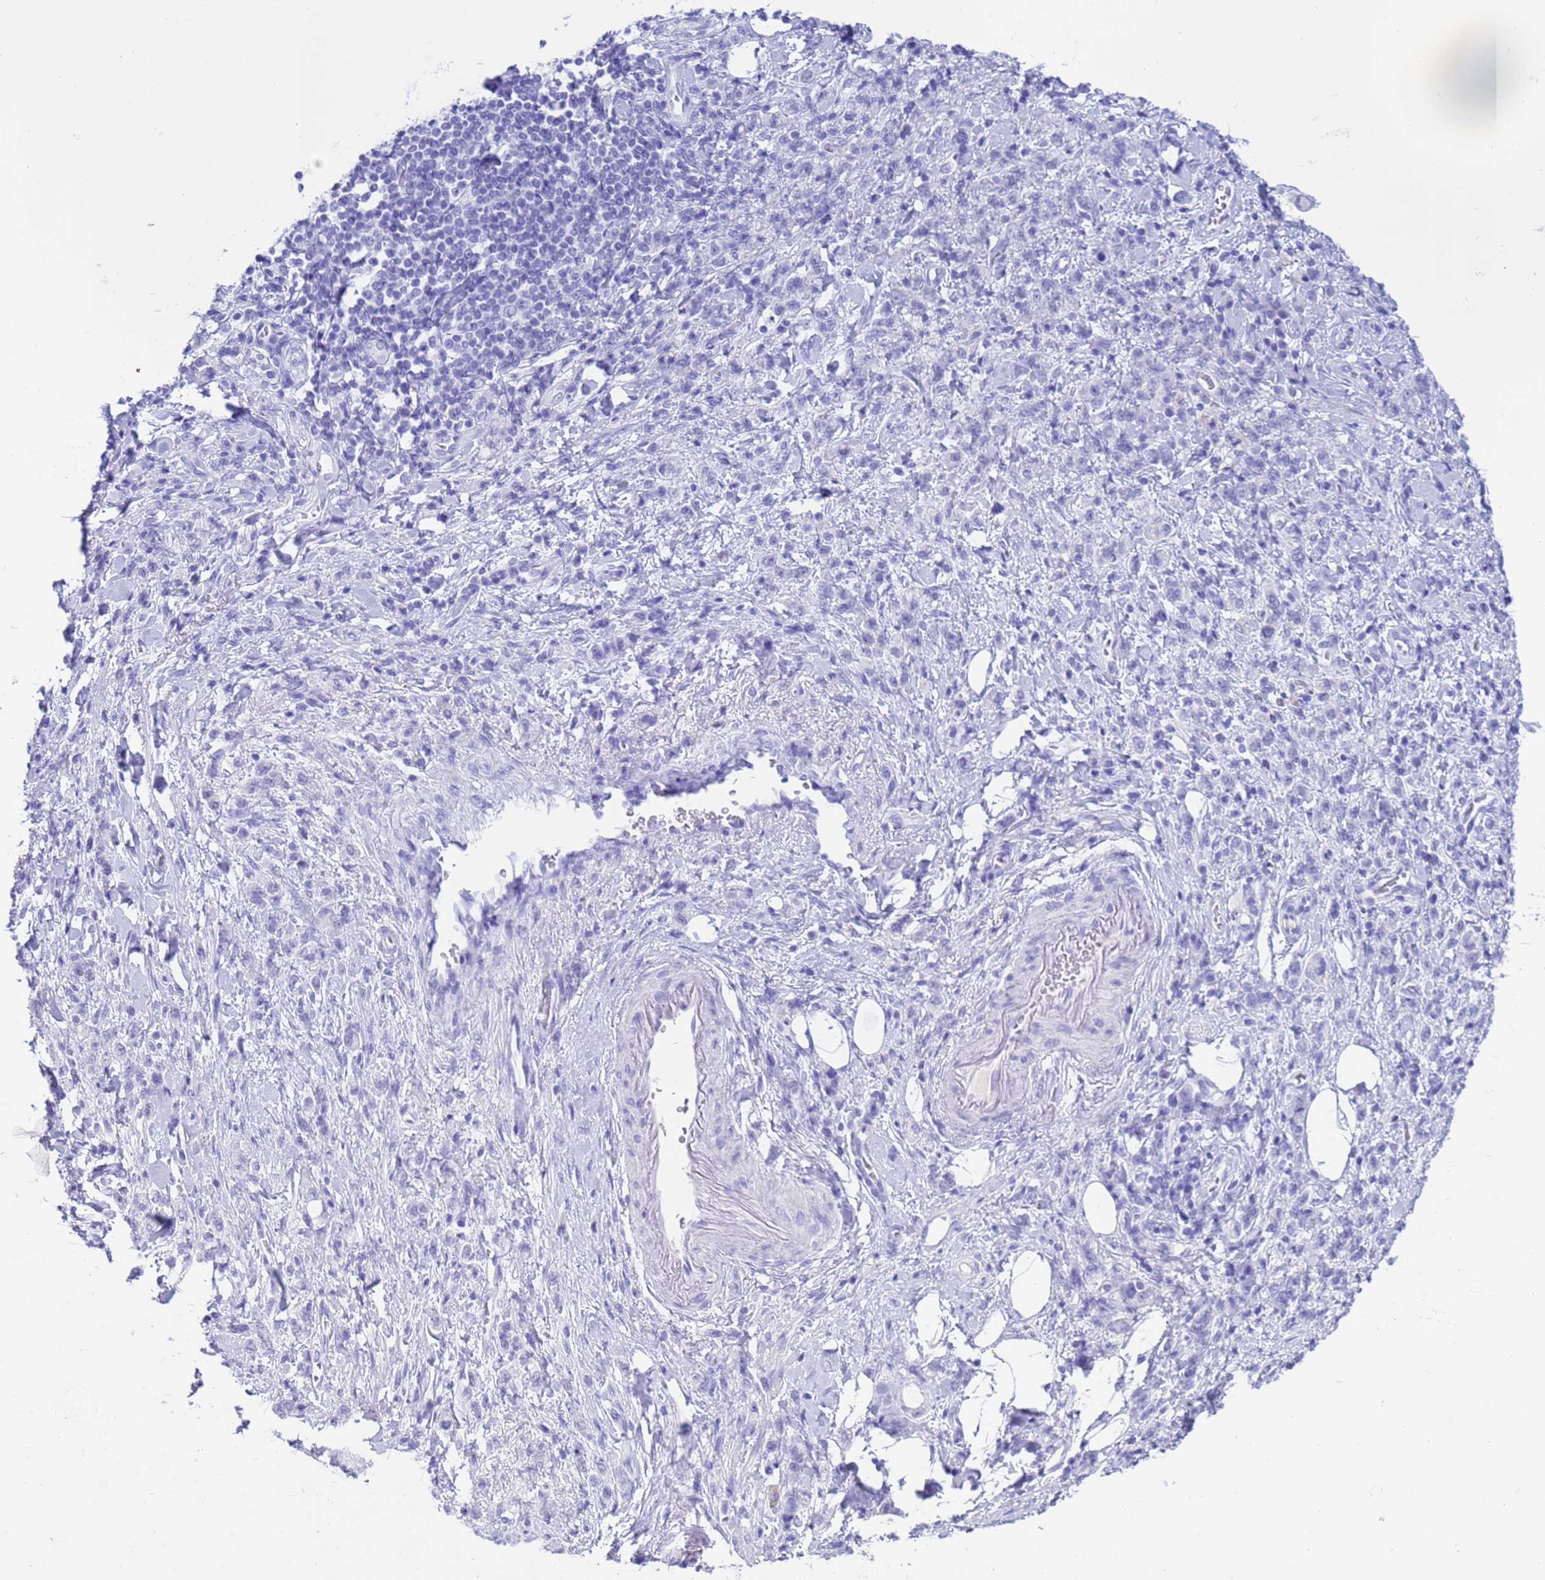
{"staining": {"intensity": "negative", "quantity": "none", "location": "none"}, "tissue": "stomach cancer", "cell_type": "Tumor cells", "image_type": "cancer", "snomed": [{"axis": "morphology", "description": "Adenocarcinoma, NOS"}, {"axis": "topography", "description": "Stomach"}], "caption": "An immunohistochemistry histopathology image of stomach adenocarcinoma is shown. There is no staining in tumor cells of stomach adenocarcinoma.", "gene": "CKM", "patient": {"sex": "male", "age": 77}}